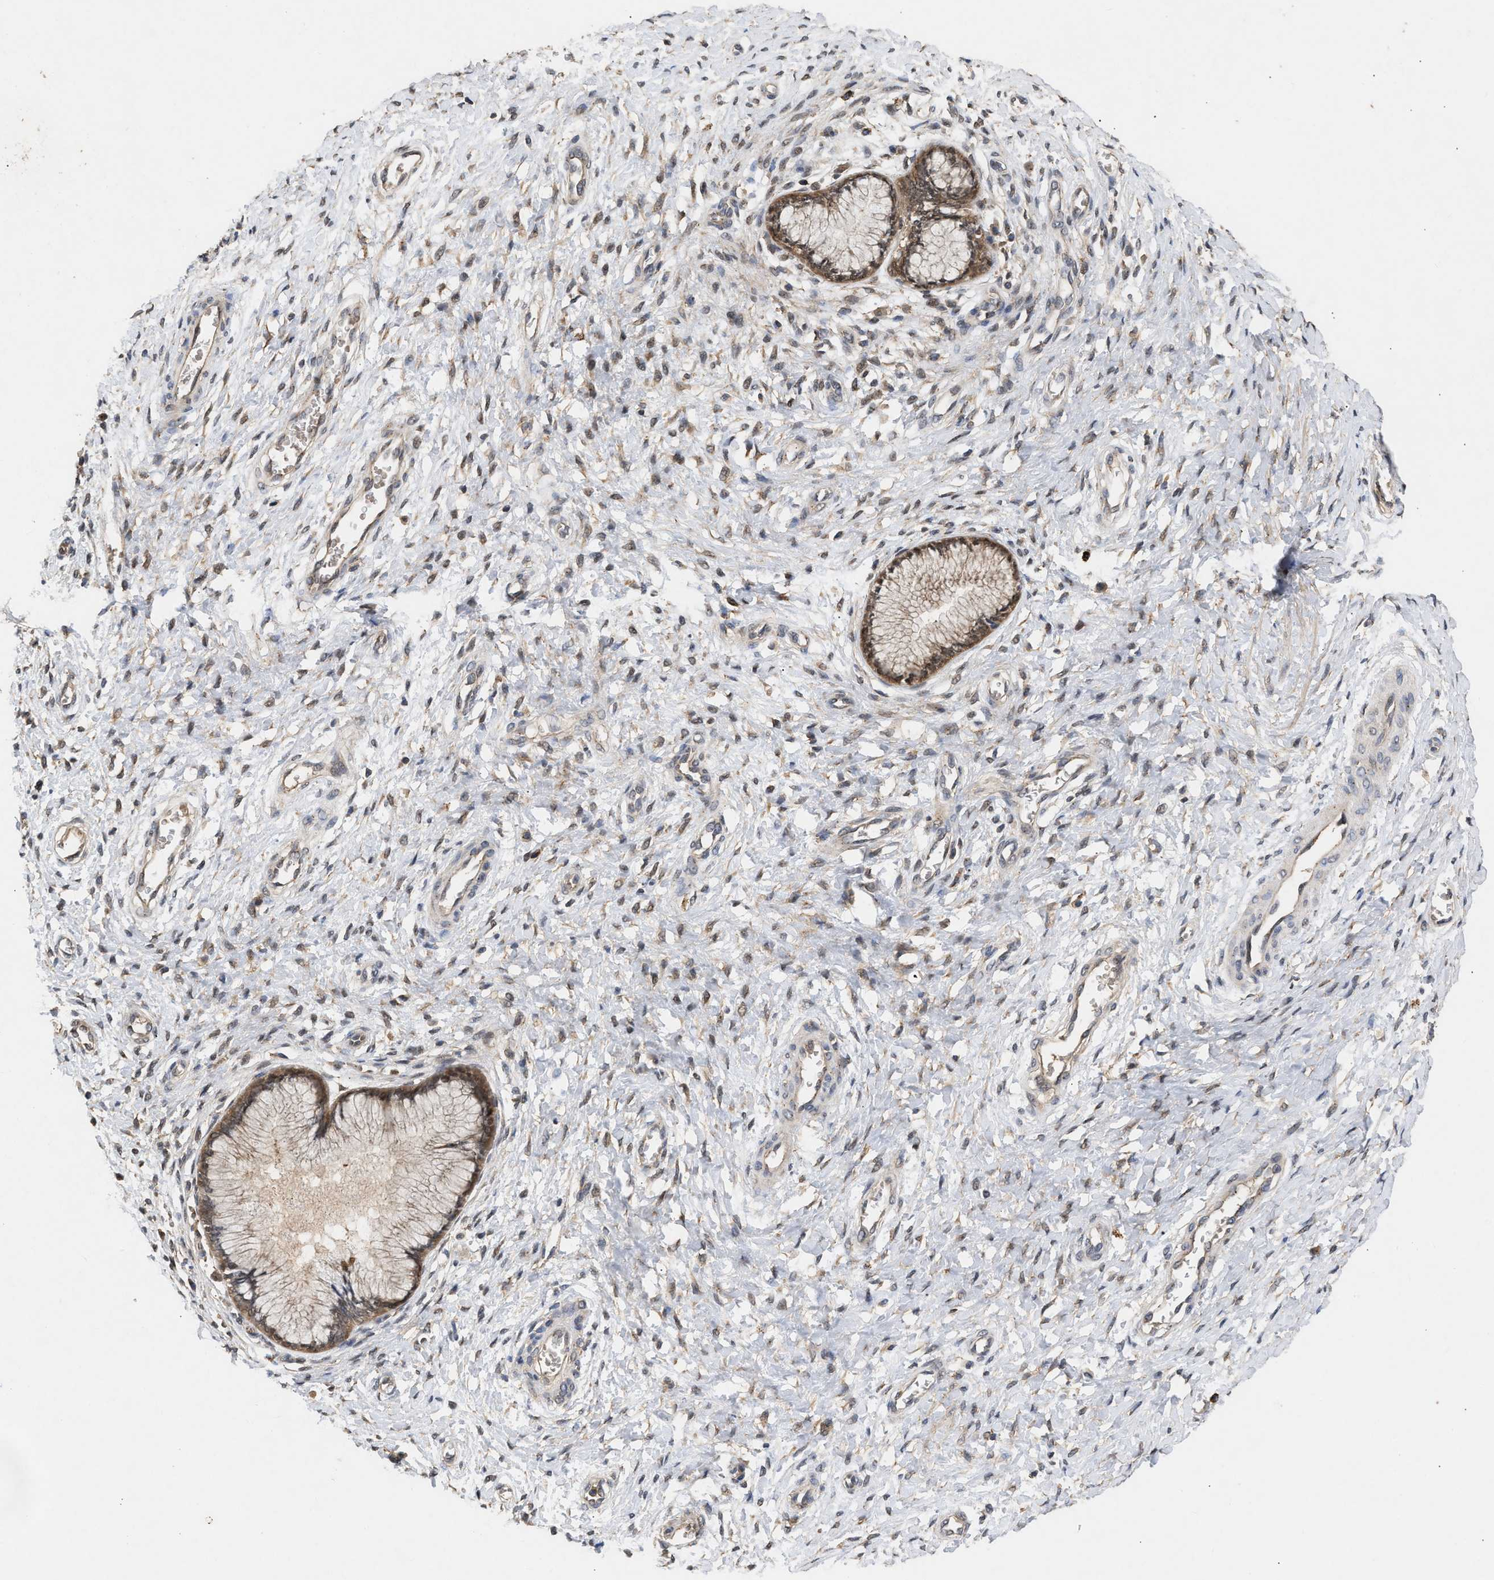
{"staining": {"intensity": "moderate", "quantity": ">75%", "location": "cytoplasmic/membranous"}, "tissue": "cervix", "cell_type": "Glandular cells", "image_type": "normal", "snomed": [{"axis": "morphology", "description": "Normal tissue, NOS"}, {"axis": "topography", "description": "Cervix"}], "caption": "This histopathology image displays benign cervix stained with immunohistochemistry to label a protein in brown. The cytoplasmic/membranous of glandular cells show moderate positivity for the protein. Nuclei are counter-stained blue.", "gene": "FITM1", "patient": {"sex": "female", "age": 55}}